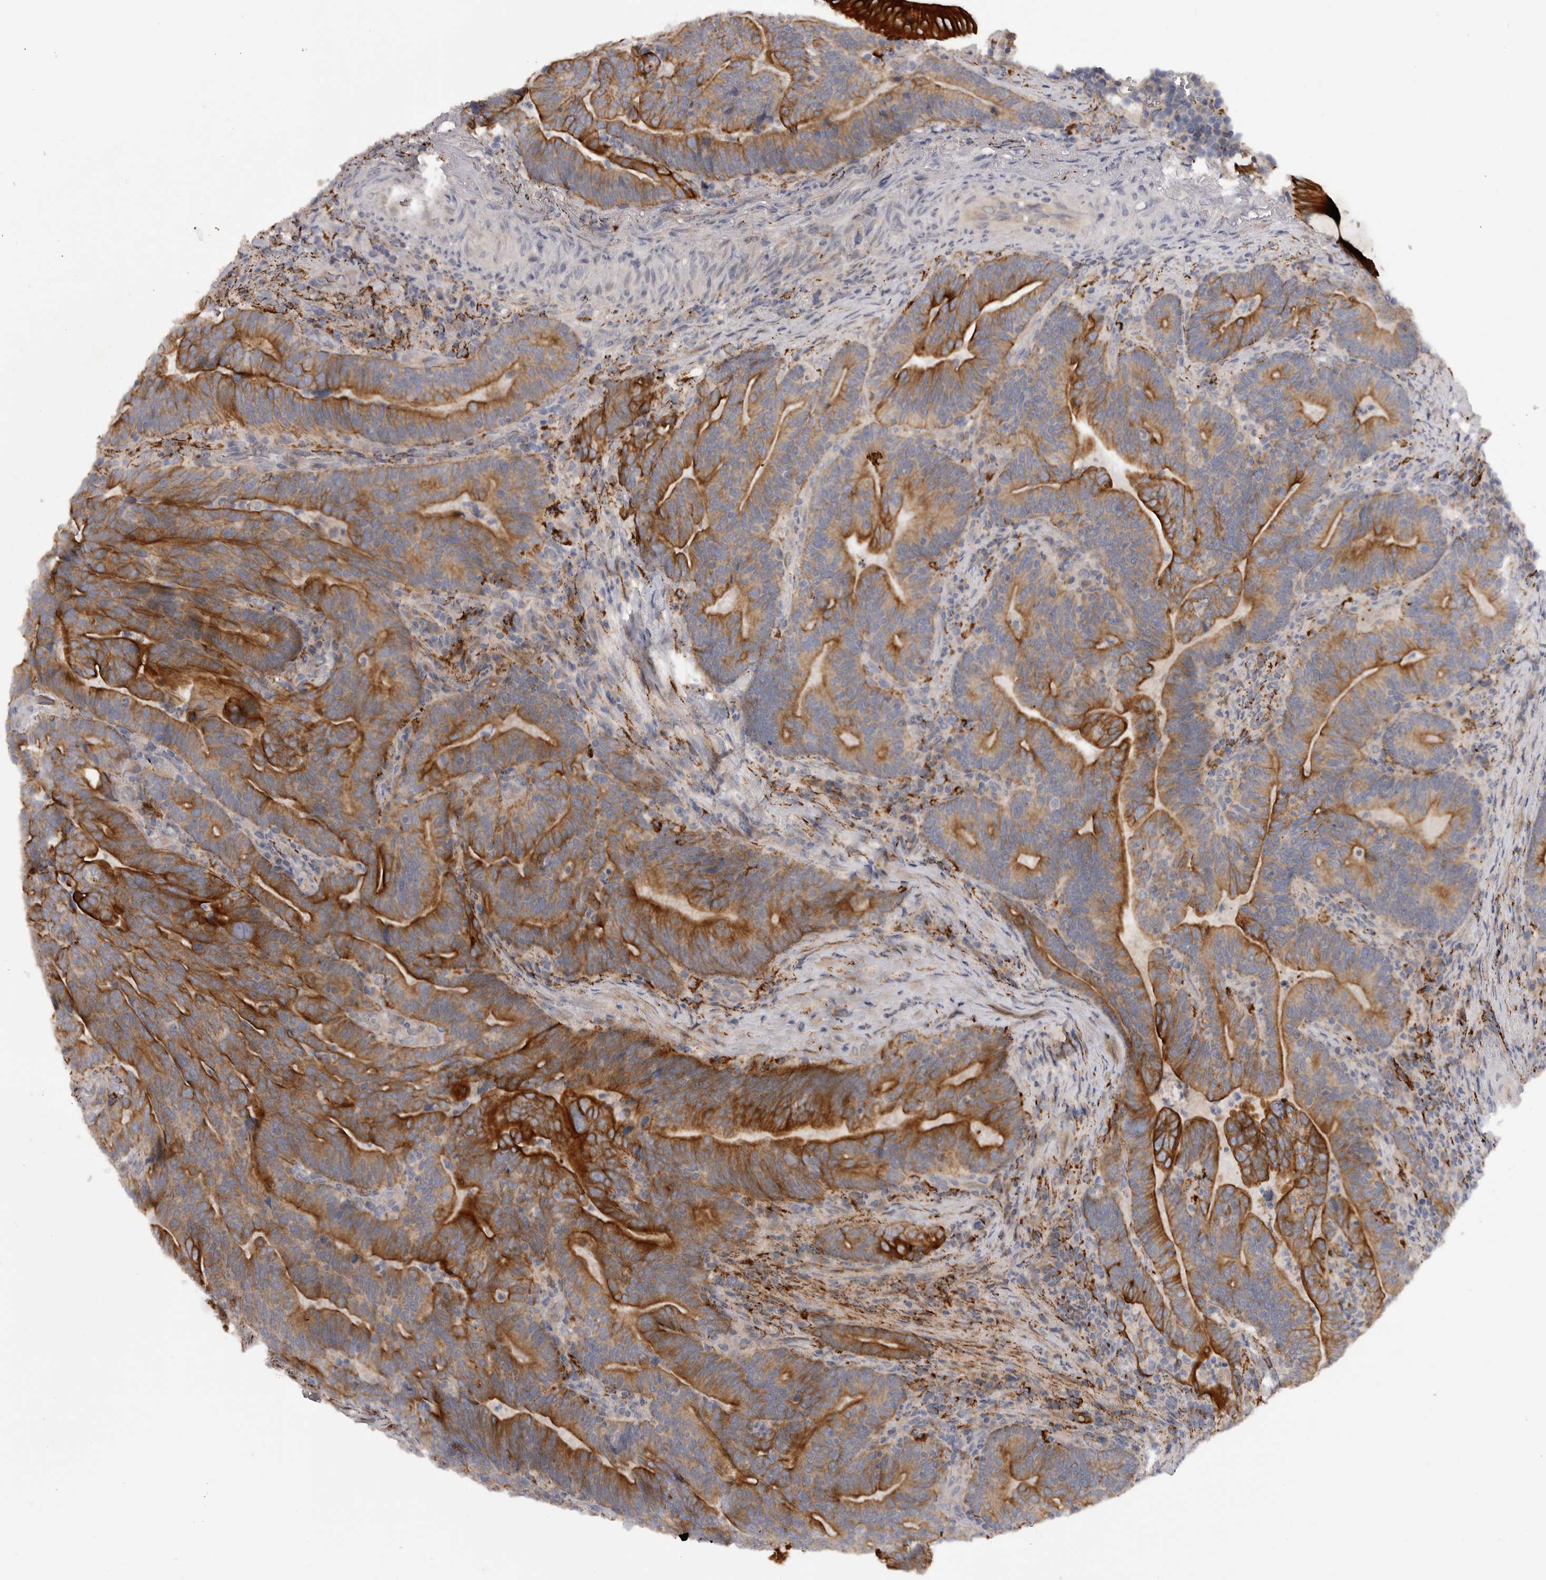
{"staining": {"intensity": "strong", "quantity": "25%-75%", "location": "cytoplasmic/membranous"}, "tissue": "colorectal cancer", "cell_type": "Tumor cells", "image_type": "cancer", "snomed": [{"axis": "morphology", "description": "Adenocarcinoma, NOS"}, {"axis": "topography", "description": "Colon"}], "caption": "Strong cytoplasmic/membranous expression is appreciated in about 25%-75% of tumor cells in colorectal adenocarcinoma.", "gene": "DHDDS", "patient": {"sex": "female", "age": 66}}